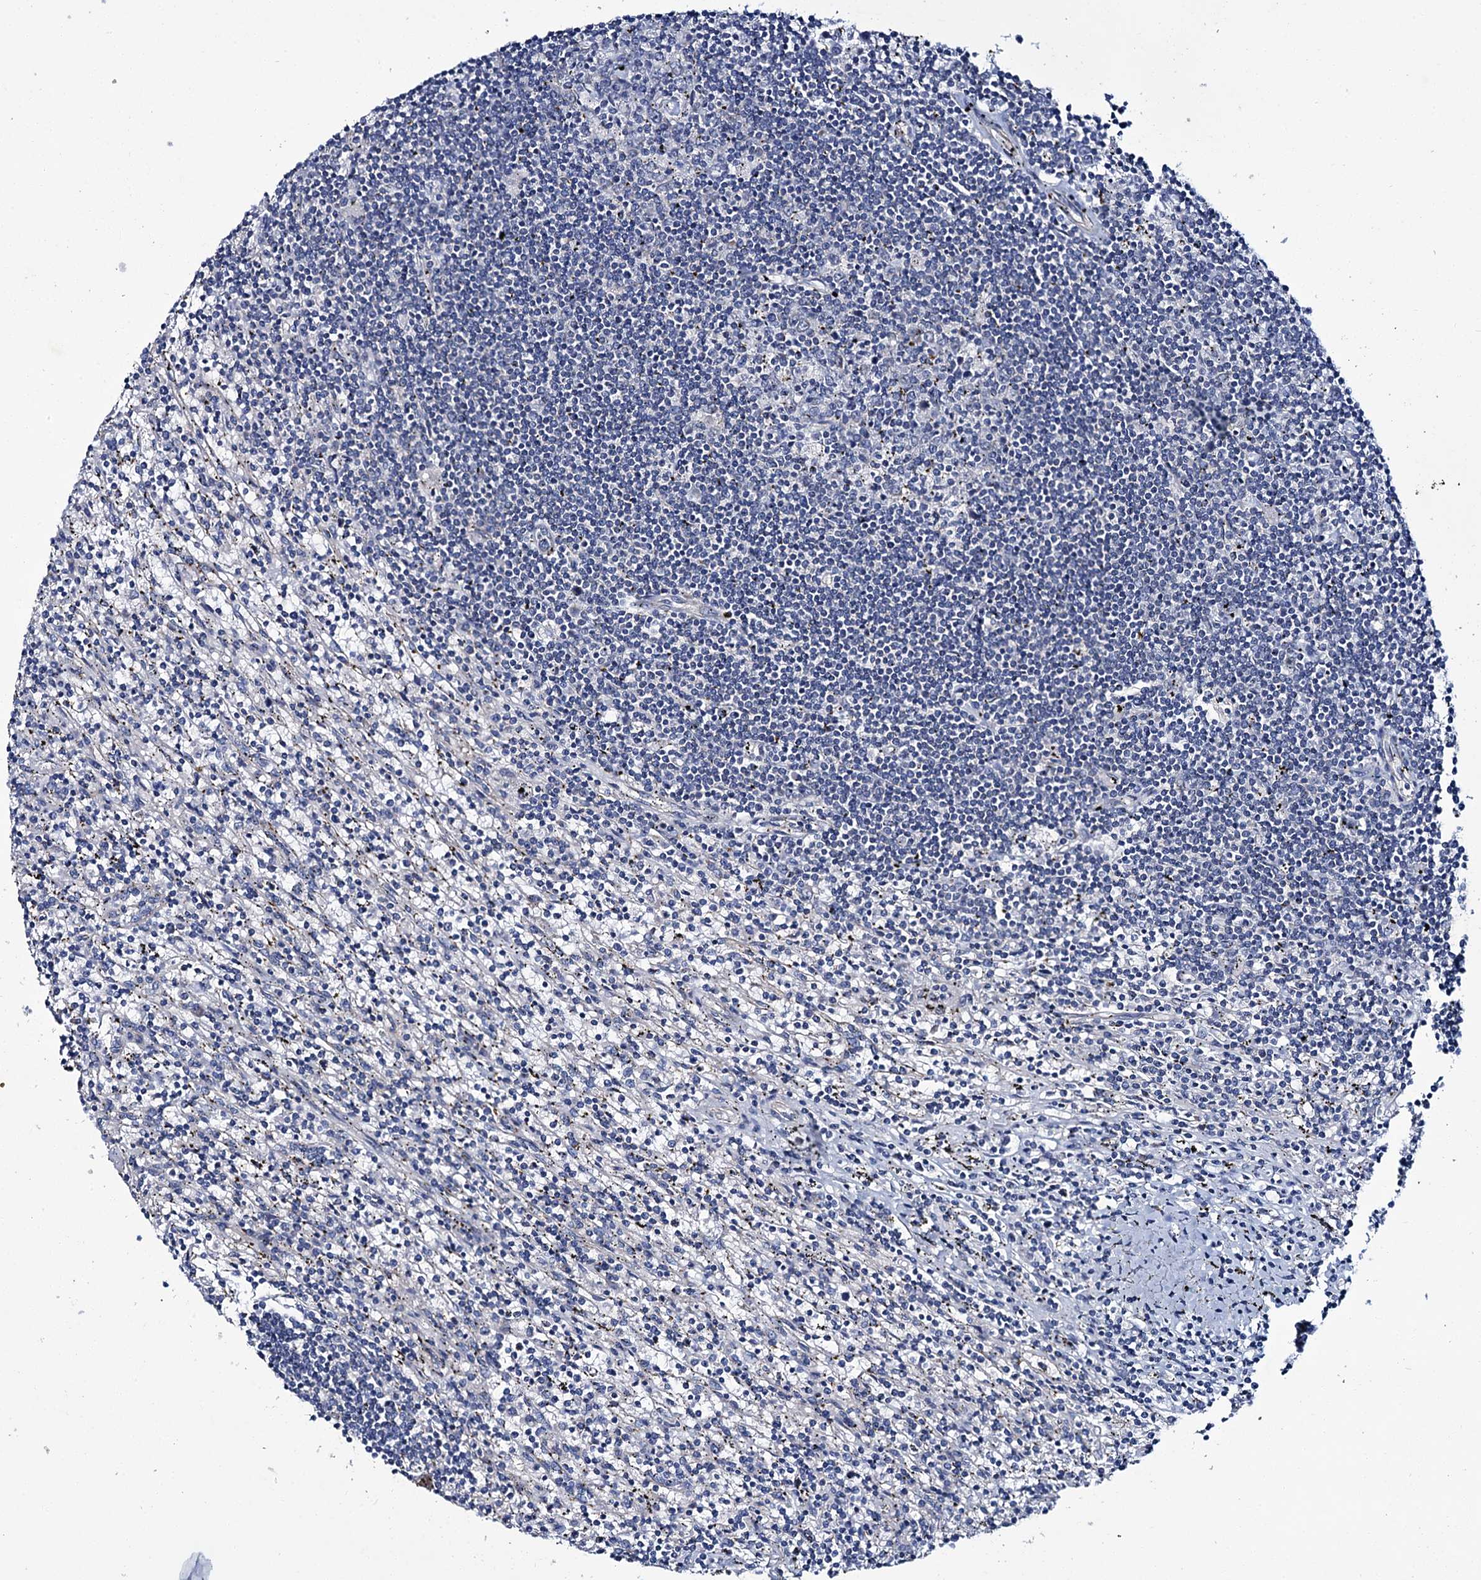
{"staining": {"intensity": "negative", "quantity": "none", "location": "none"}, "tissue": "lymphoma", "cell_type": "Tumor cells", "image_type": "cancer", "snomed": [{"axis": "morphology", "description": "Malignant lymphoma, non-Hodgkin's type, Low grade"}, {"axis": "topography", "description": "Spleen"}], "caption": "Immunohistochemistry histopathology image of human lymphoma stained for a protein (brown), which displays no staining in tumor cells. (IHC, brightfield microscopy, high magnification).", "gene": "CEP295", "patient": {"sex": "male", "age": 76}}